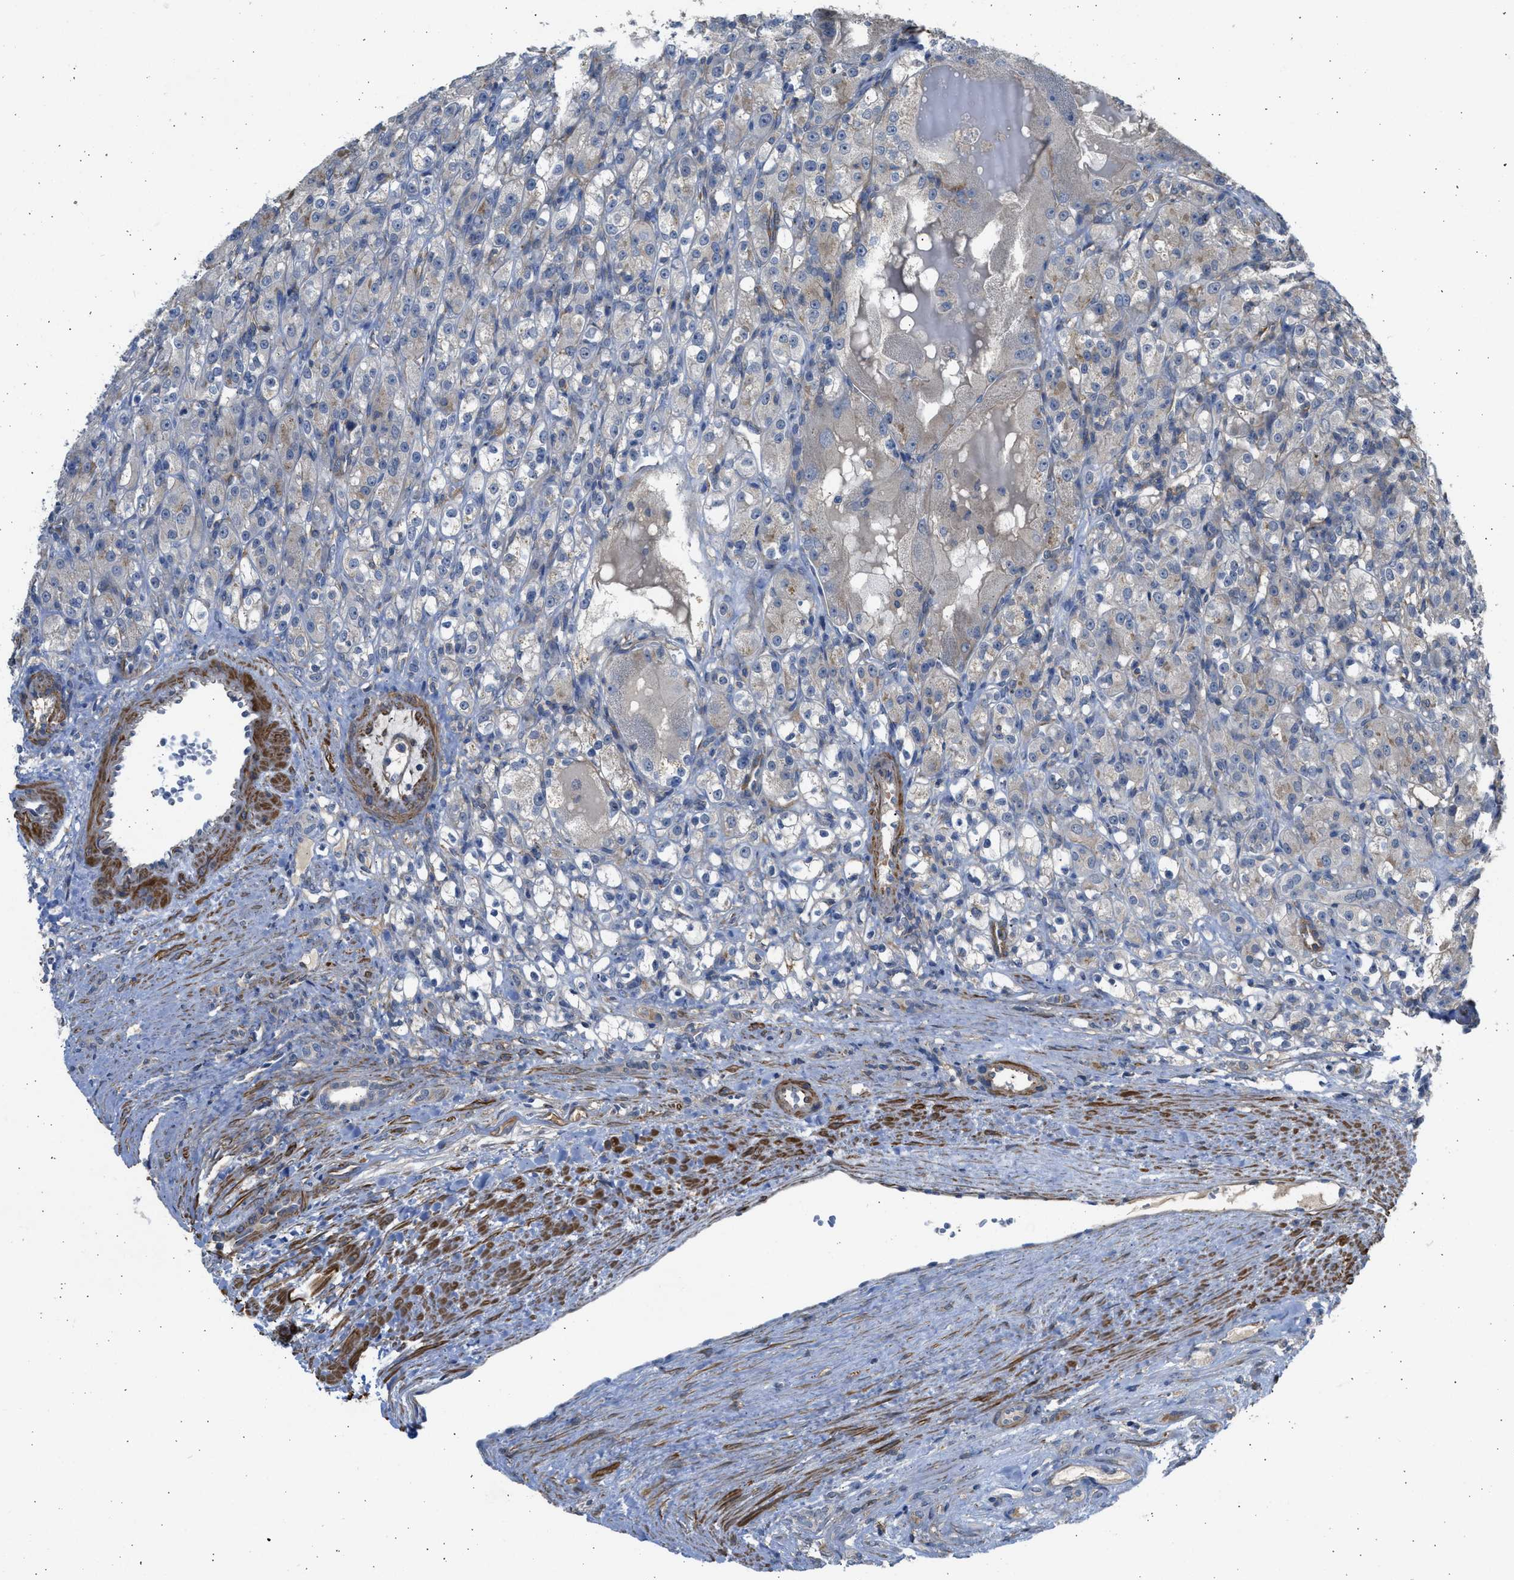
{"staining": {"intensity": "negative", "quantity": "none", "location": "none"}, "tissue": "renal cancer", "cell_type": "Tumor cells", "image_type": "cancer", "snomed": [{"axis": "morphology", "description": "Normal tissue, NOS"}, {"axis": "morphology", "description": "Adenocarcinoma, NOS"}, {"axis": "topography", "description": "Kidney"}], "caption": "Immunohistochemistry of renal cancer (adenocarcinoma) shows no positivity in tumor cells.", "gene": "PCNX3", "patient": {"sex": "male", "age": 61}}